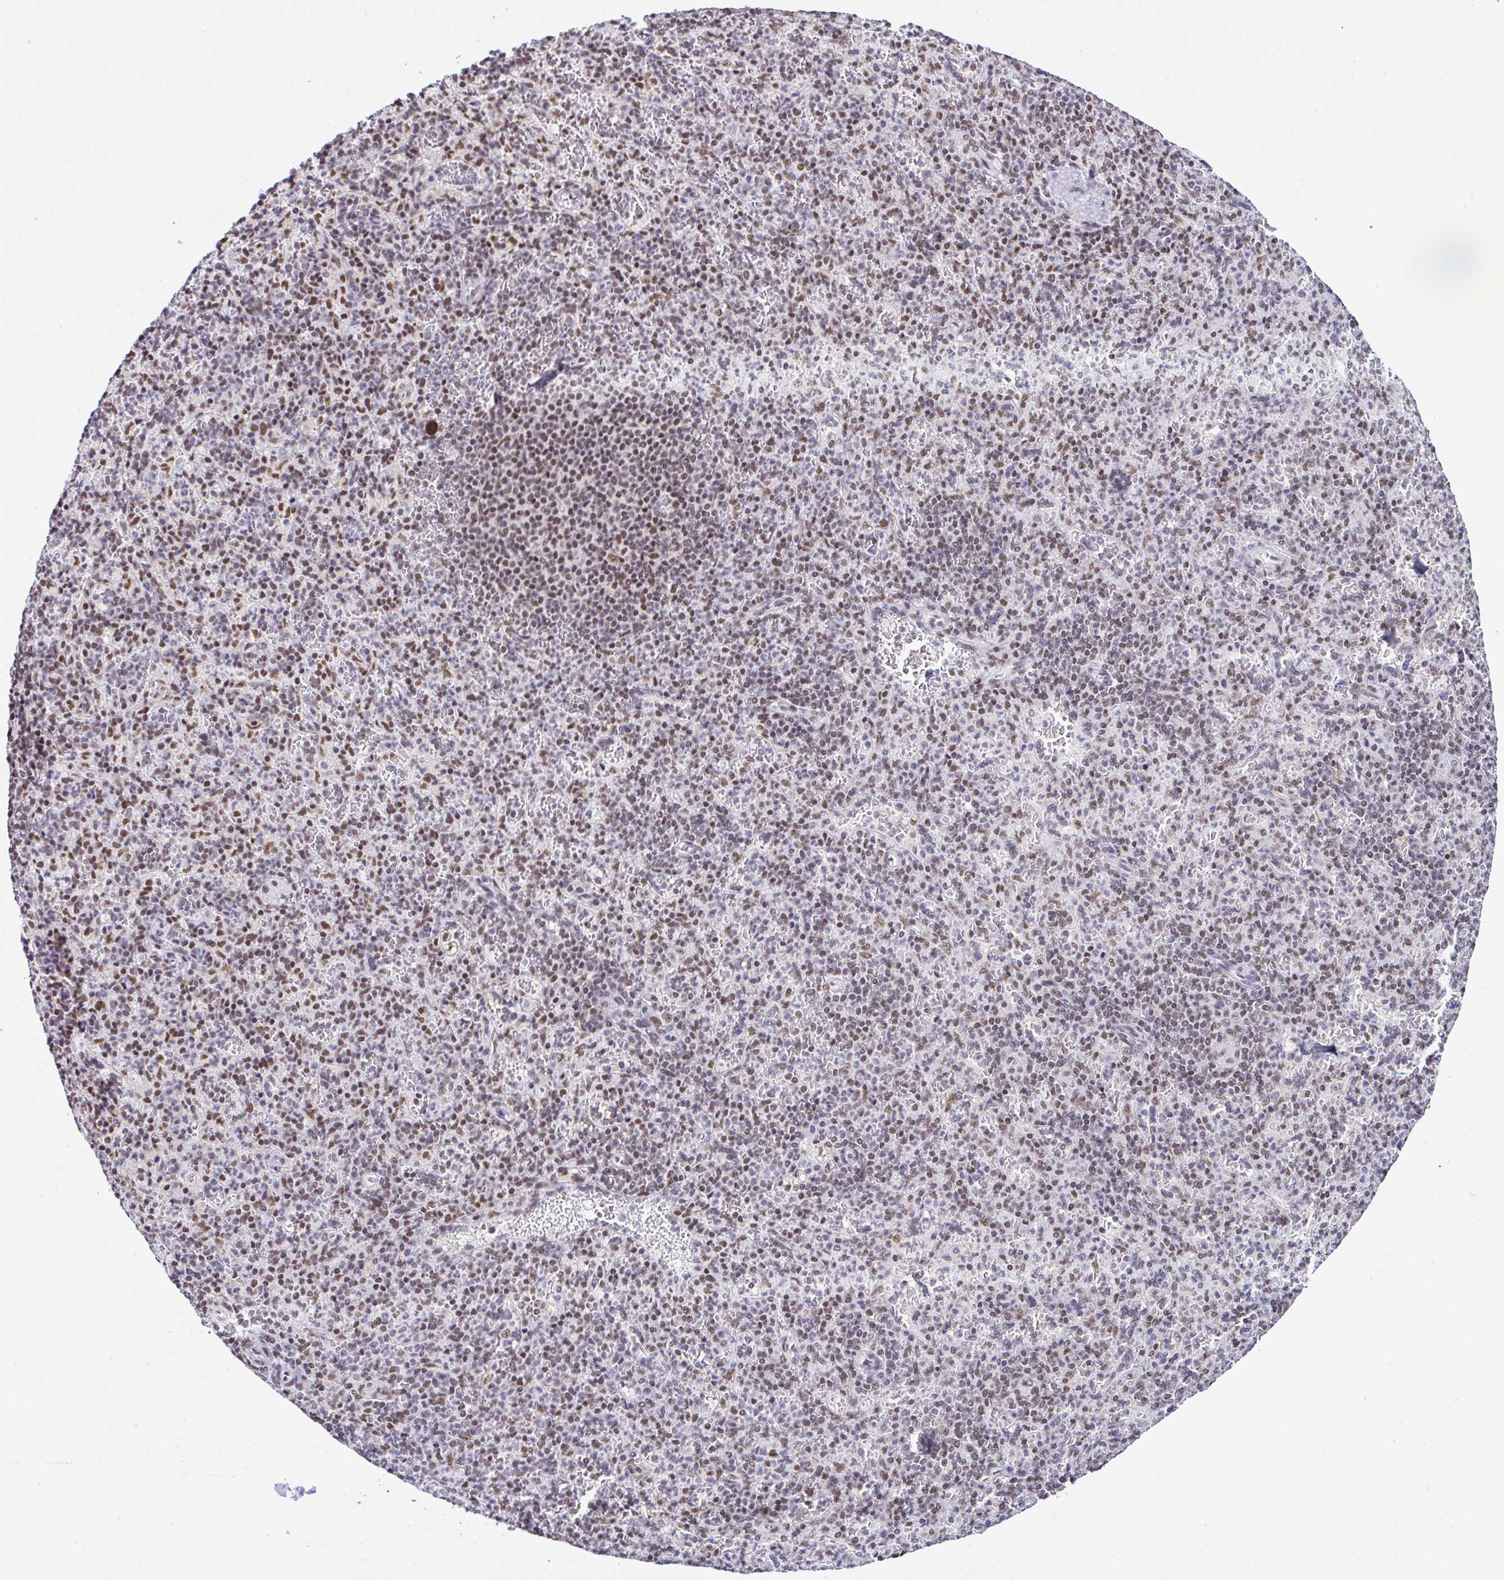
{"staining": {"intensity": "moderate", "quantity": "25%-75%", "location": "nuclear"}, "tissue": "spleen", "cell_type": "Cells in red pulp", "image_type": "normal", "snomed": [{"axis": "morphology", "description": "Normal tissue, NOS"}, {"axis": "topography", "description": "Spleen"}], "caption": "Brown immunohistochemical staining in normal human spleen exhibits moderate nuclear positivity in approximately 25%-75% of cells in red pulp. Immunohistochemistry (ihc) stains the protein of interest in brown and the nuclei are stained blue.", "gene": "DR1", "patient": {"sex": "female", "age": 74}}